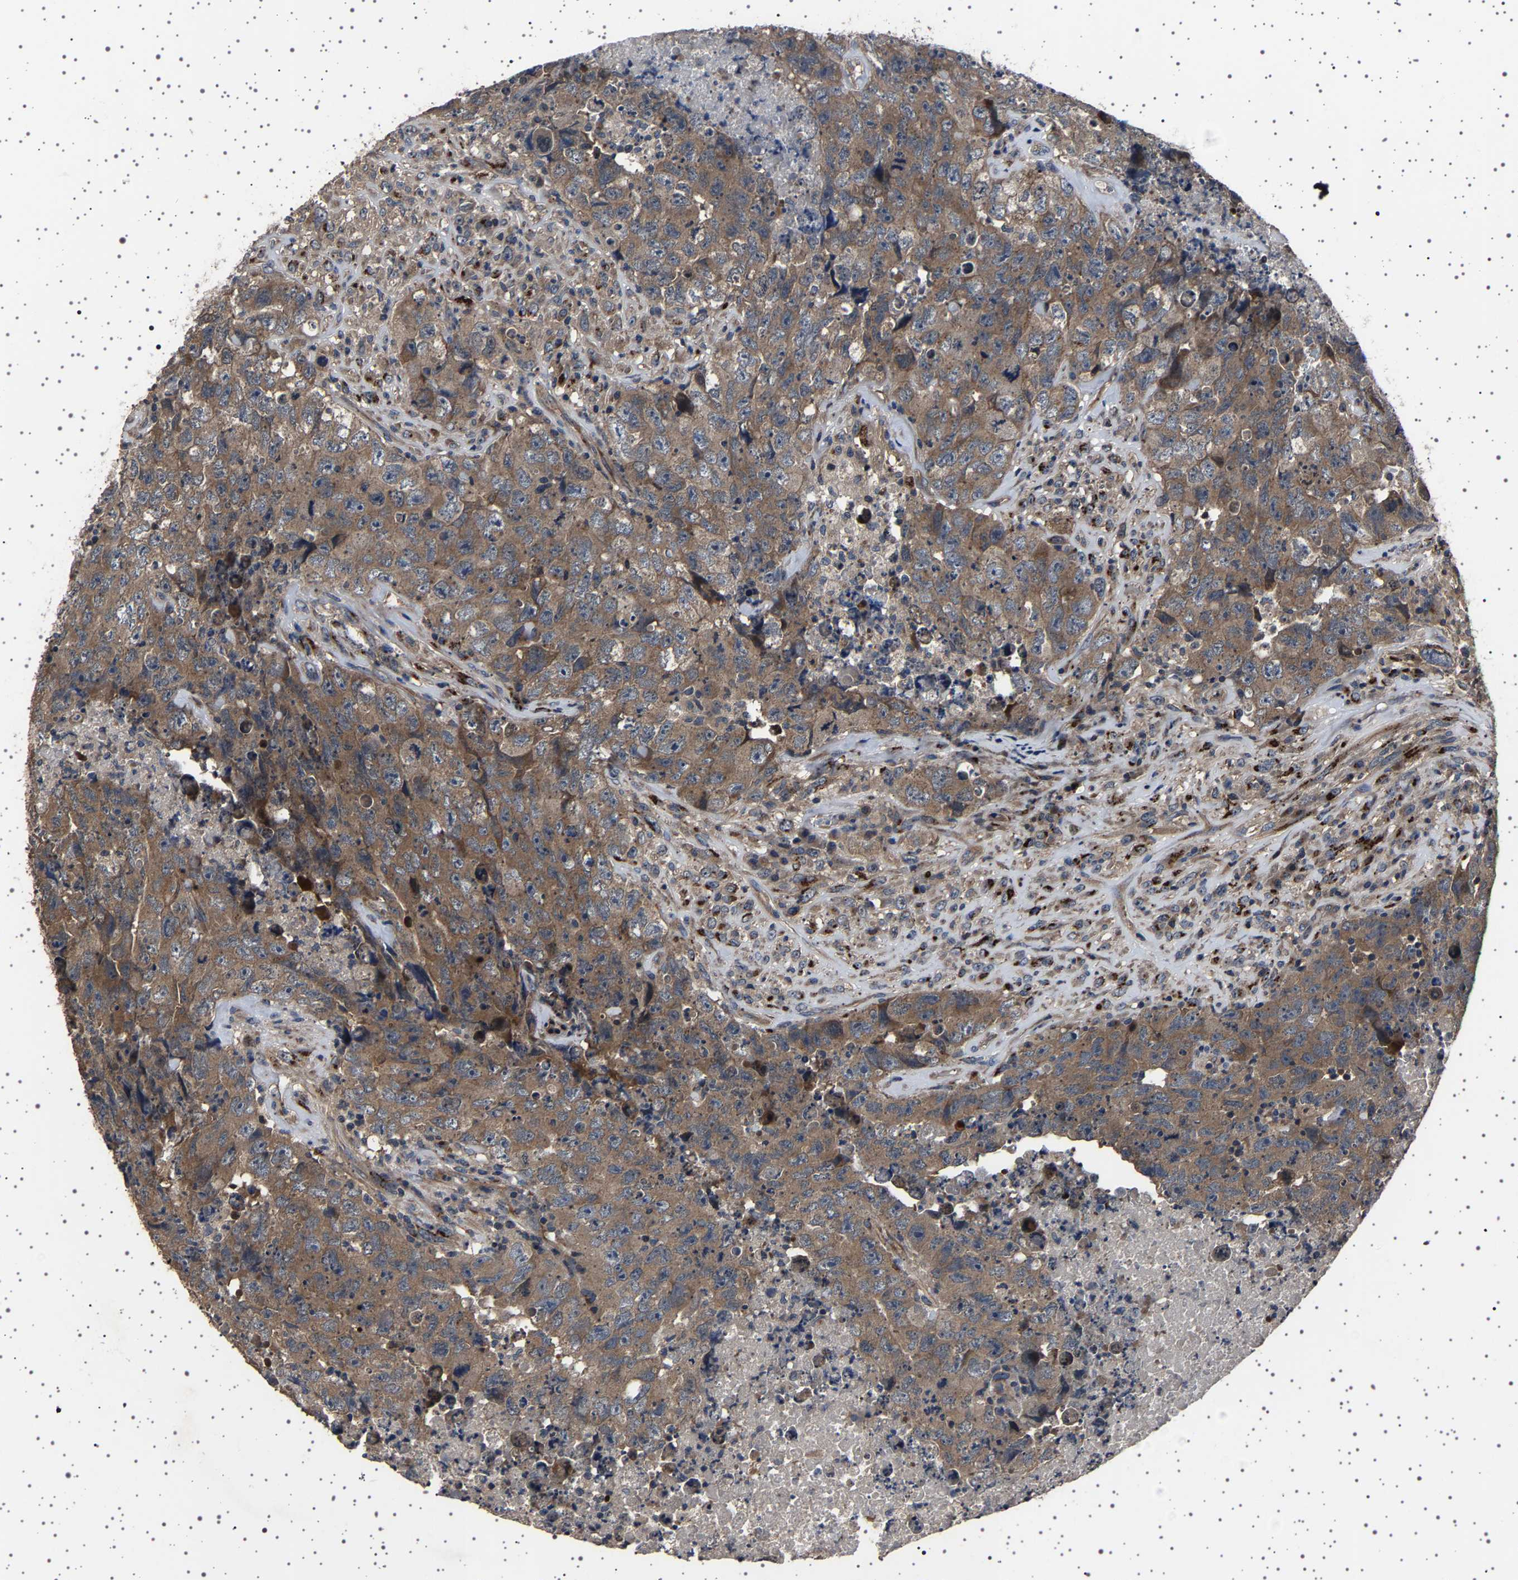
{"staining": {"intensity": "moderate", "quantity": ">75%", "location": "cytoplasmic/membranous"}, "tissue": "testis cancer", "cell_type": "Tumor cells", "image_type": "cancer", "snomed": [{"axis": "morphology", "description": "Carcinoma, Embryonal, NOS"}, {"axis": "topography", "description": "Testis"}], "caption": "IHC image of neoplastic tissue: testis embryonal carcinoma stained using immunohistochemistry (IHC) shows medium levels of moderate protein expression localized specifically in the cytoplasmic/membranous of tumor cells, appearing as a cytoplasmic/membranous brown color.", "gene": "NCKAP1", "patient": {"sex": "male", "age": 32}}